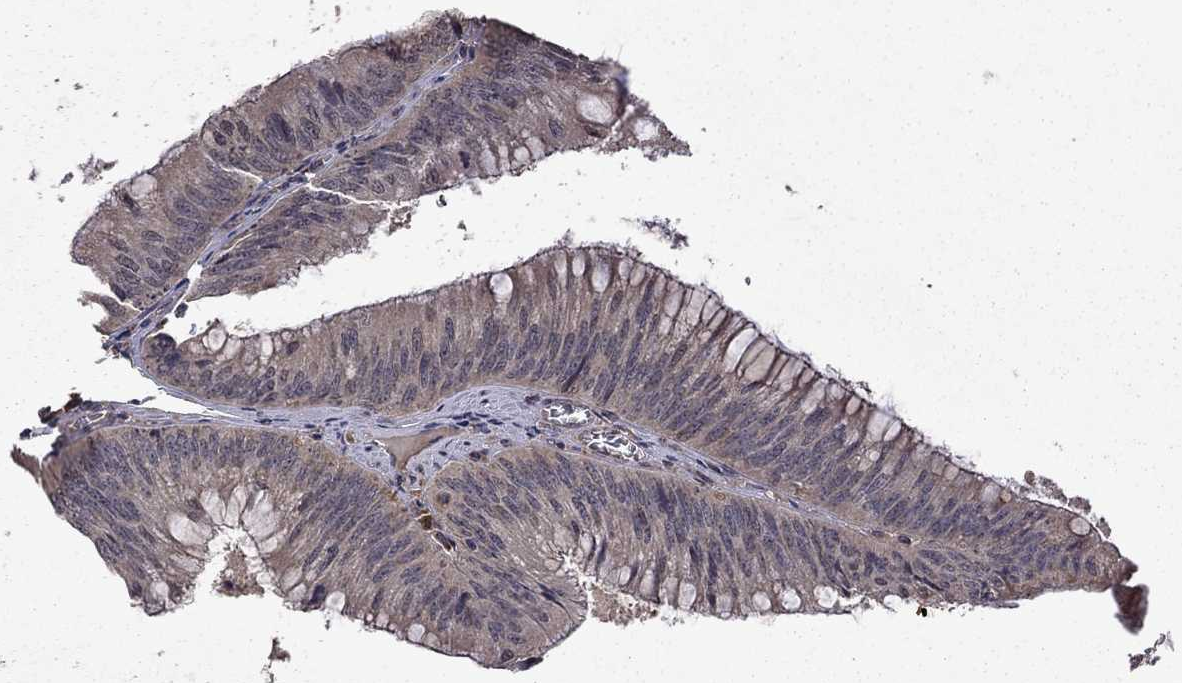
{"staining": {"intensity": "weak", "quantity": "<25%", "location": "cytoplasmic/membranous"}, "tissue": "colorectal cancer", "cell_type": "Tumor cells", "image_type": "cancer", "snomed": [{"axis": "morphology", "description": "Adenocarcinoma, NOS"}, {"axis": "topography", "description": "Rectum"}], "caption": "IHC of human colorectal adenocarcinoma shows no expression in tumor cells.", "gene": "NLGN1", "patient": {"sex": "female", "age": 72}}